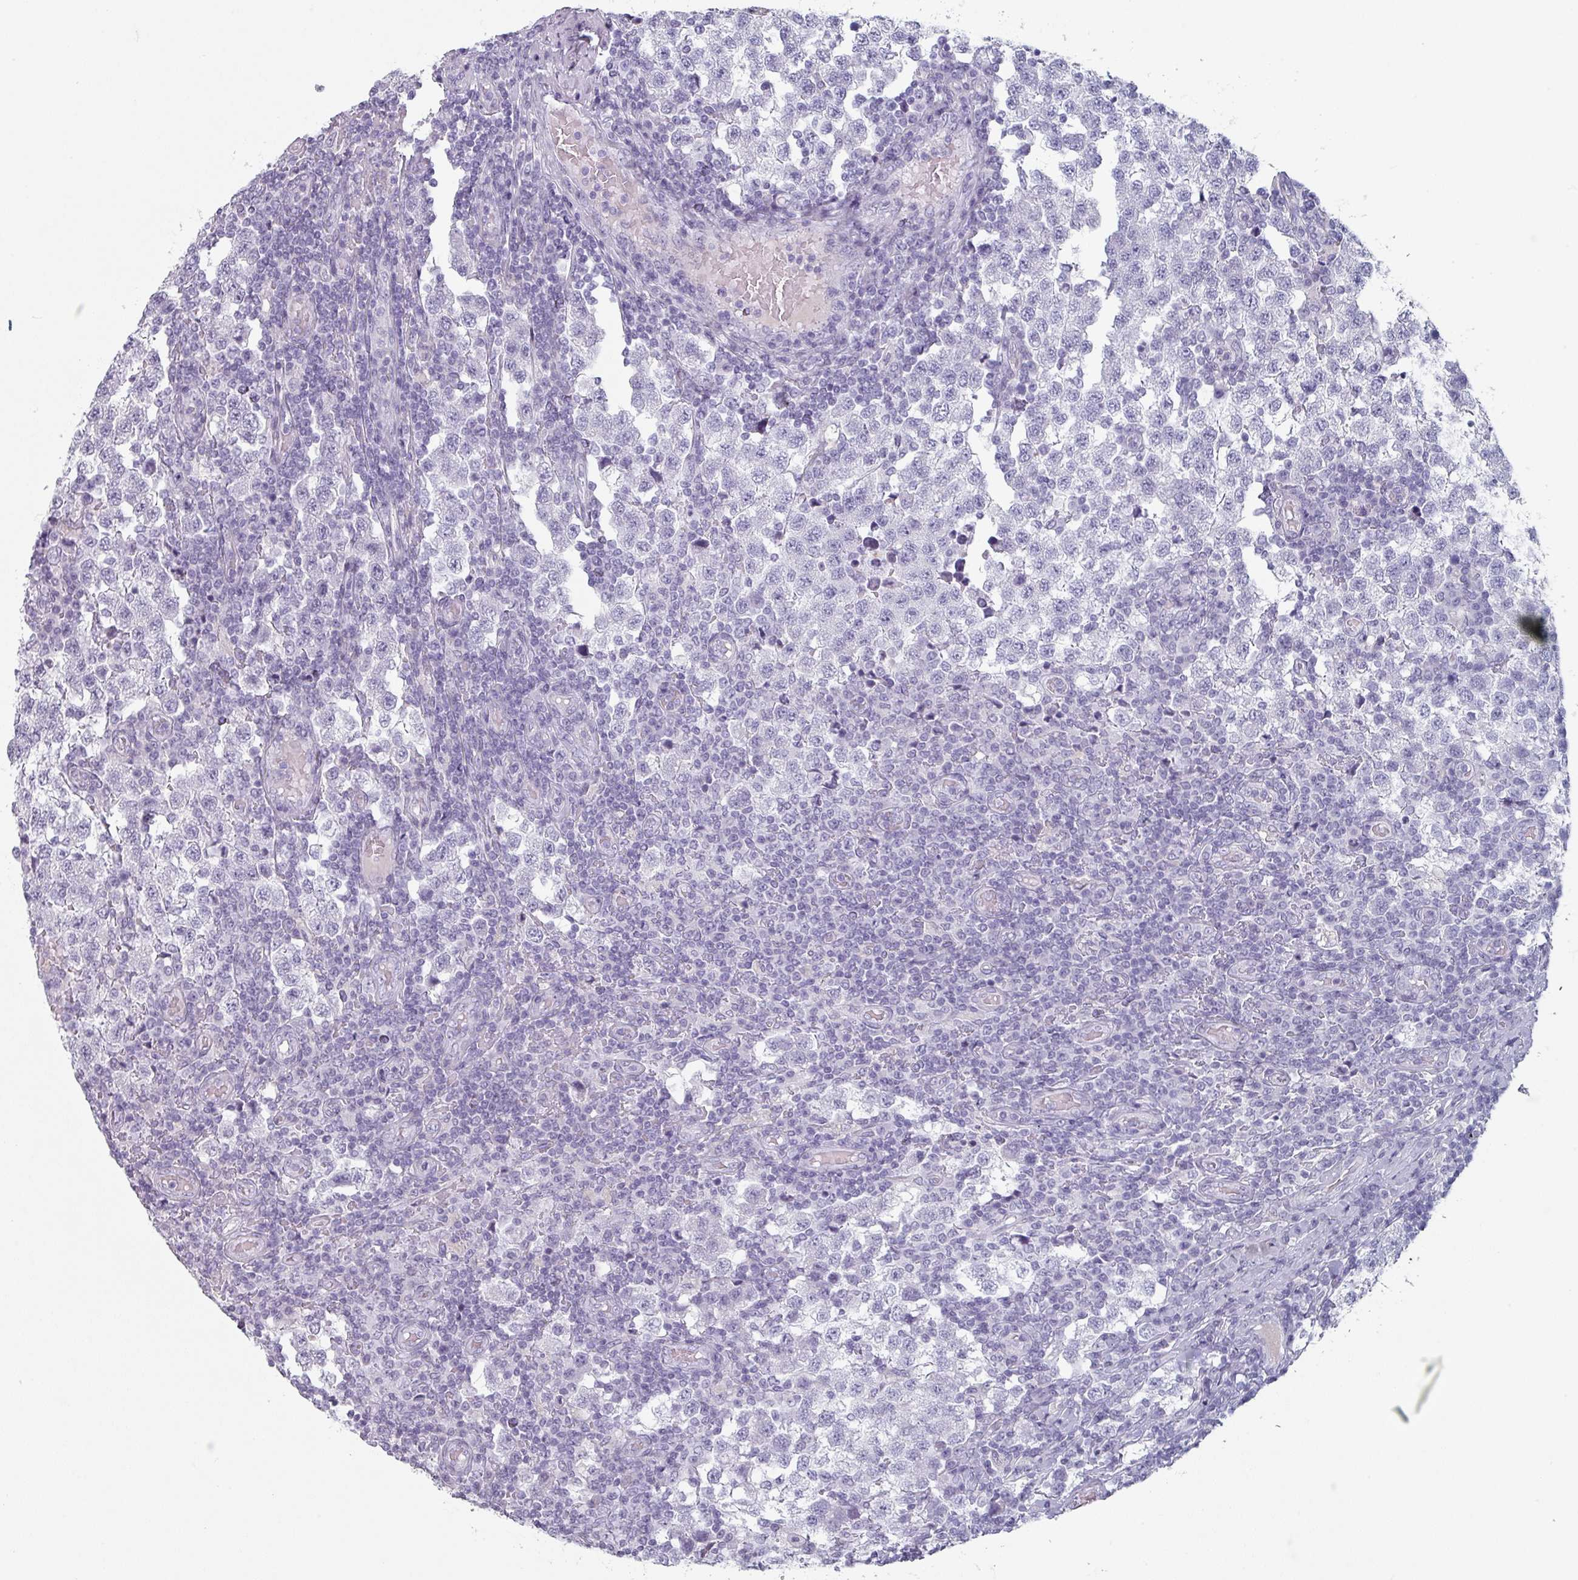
{"staining": {"intensity": "negative", "quantity": "none", "location": "none"}, "tissue": "testis cancer", "cell_type": "Tumor cells", "image_type": "cancer", "snomed": [{"axis": "morphology", "description": "Seminoma, NOS"}, {"axis": "topography", "description": "Testis"}], "caption": "Micrograph shows no significant protein expression in tumor cells of seminoma (testis).", "gene": "SLC35G2", "patient": {"sex": "male", "age": 34}}